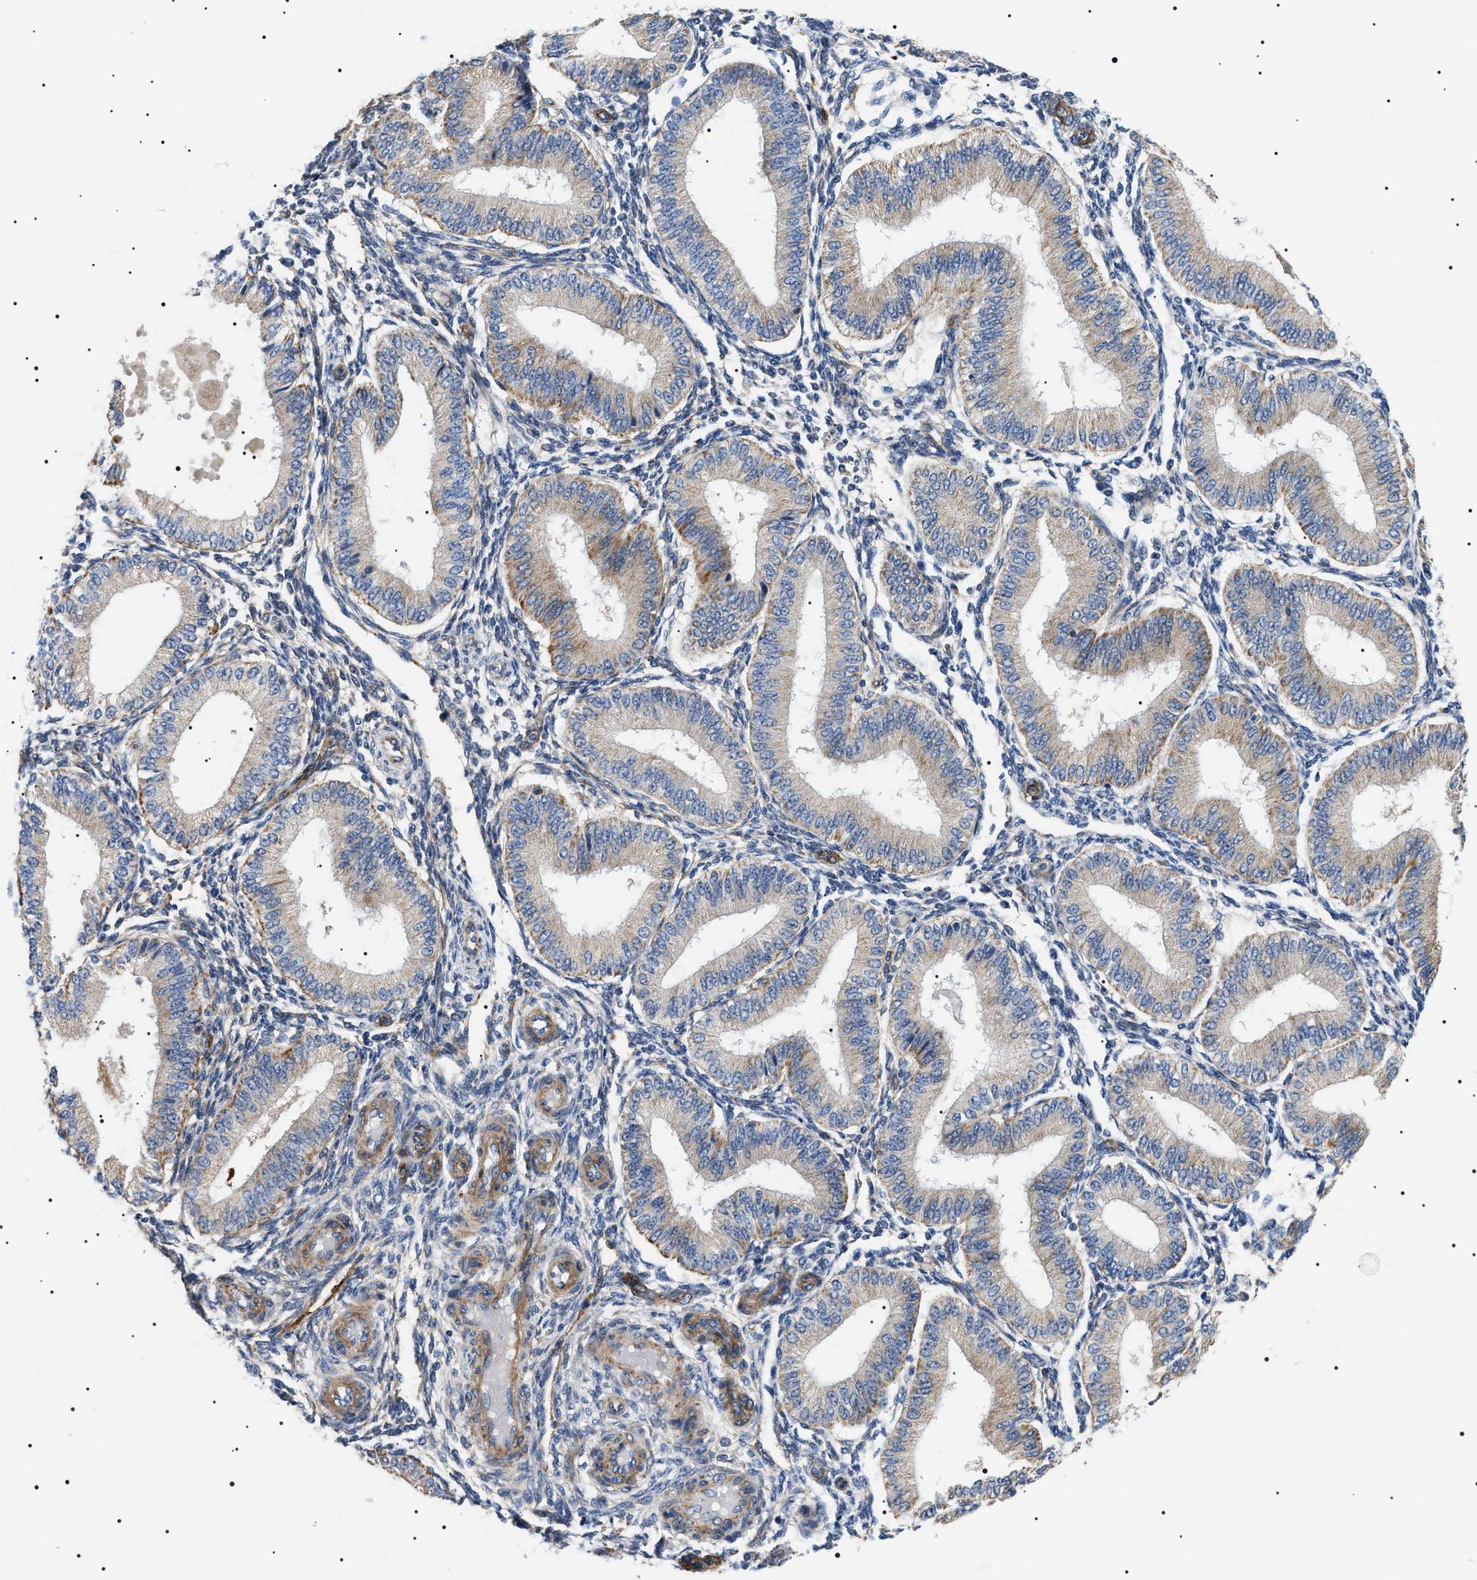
{"staining": {"intensity": "negative", "quantity": "none", "location": "none"}, "tissue": "endometrium", "cell_type": "Cells in endometrial stroma", "image_type": "normal", "snomed": [{"axis": "morphology", "description": "Normal tissue, NOS"}, {"axis": "topography", "description": "Endometrium"}], "caption": "Cells in endometrial stroma show no significant positivity in normal endometrium. The staining is performed using DAB (3,3'-diaminobenzidine) brown chromogen with nuclei counter-stained in using hematoxylin.", "gene": "TMEM222", "patient": {"sex": "female", "age": 39}}